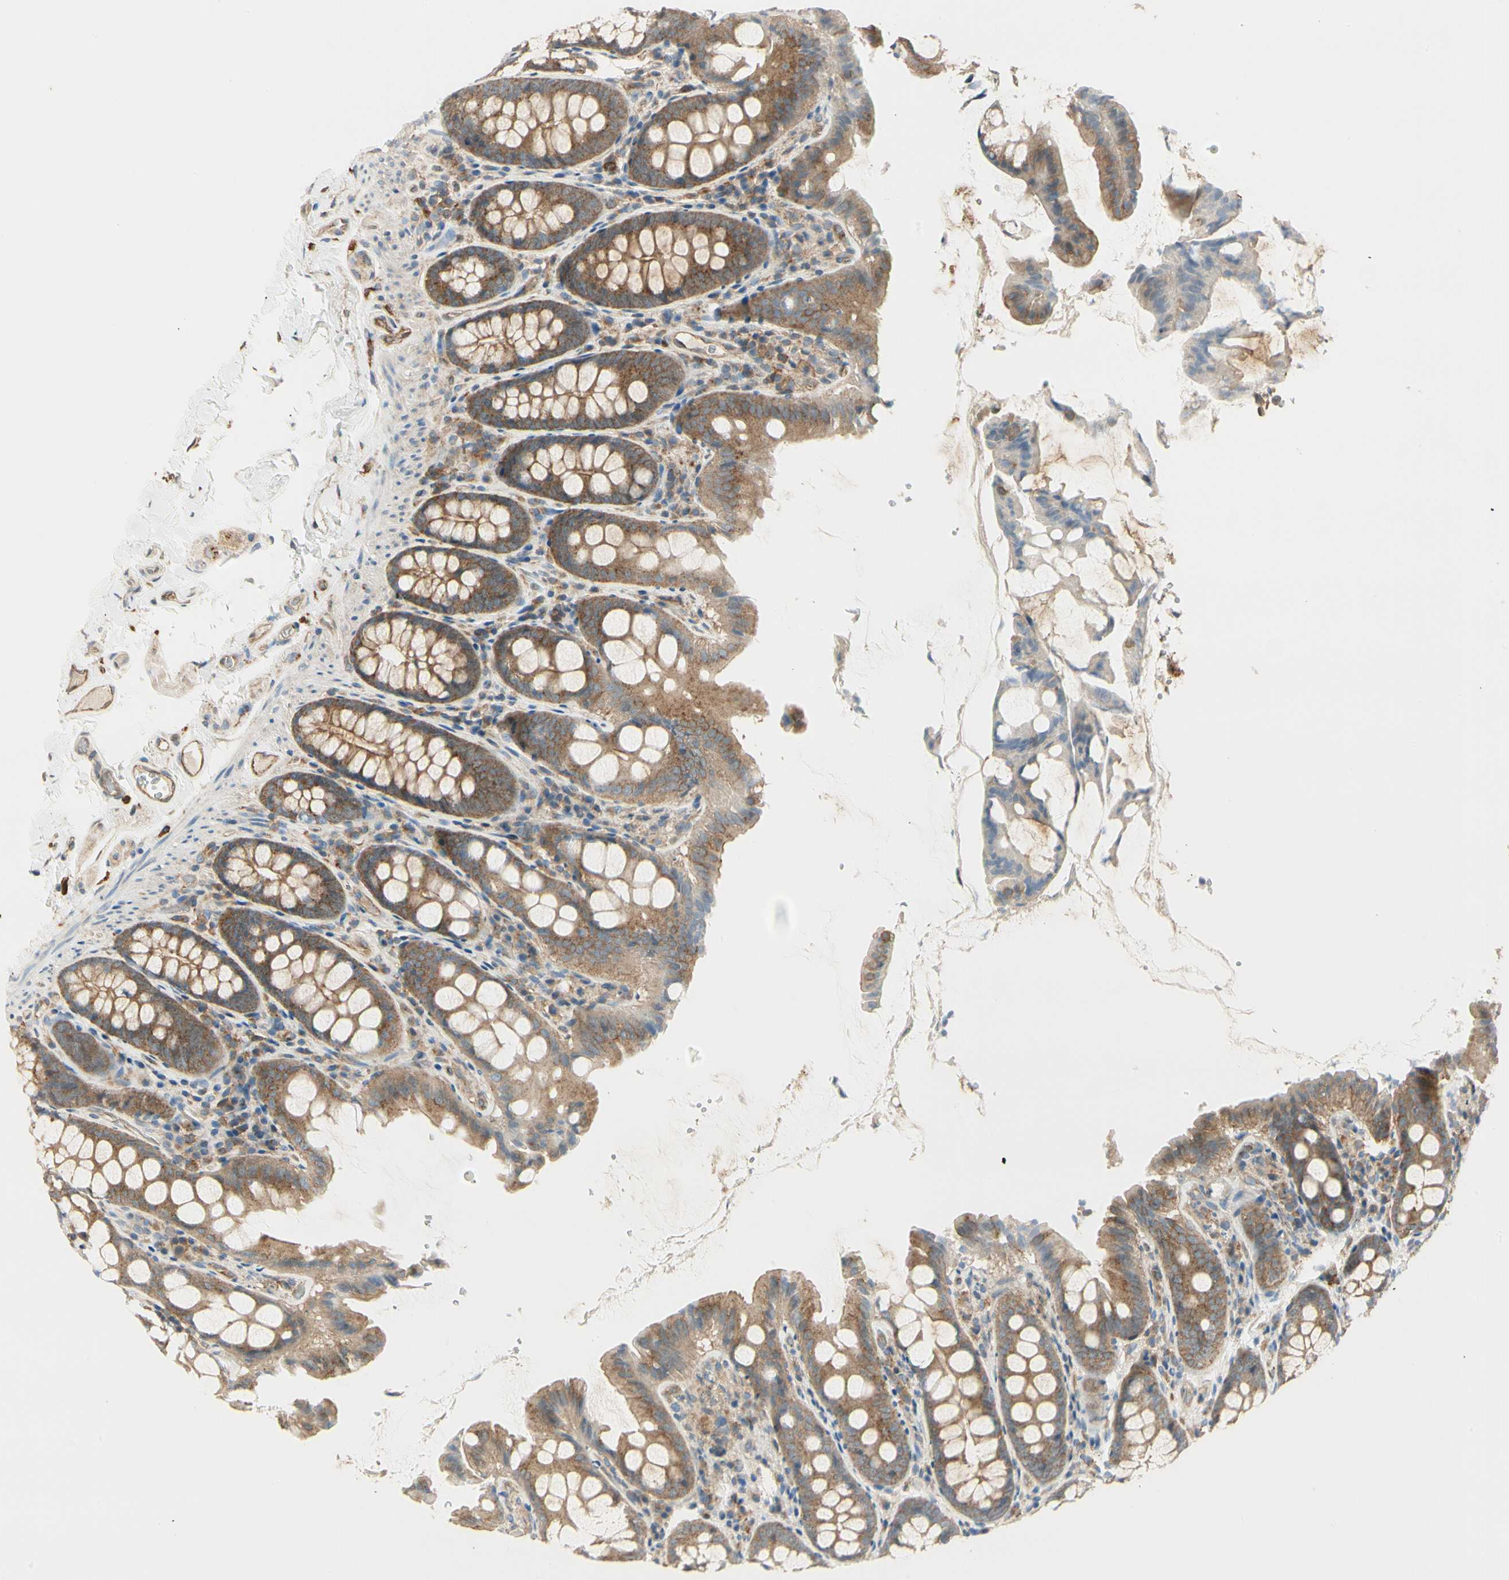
{"staining": {"intensity": "moderate", "quantity": ">75%", "location": "cytoplasmic/membranous"}, "tissue": "colon", "cell_type": "Endothelial cells", "image_type": "normal", "snomed": [{"axis": "morphology", "description": "Normal tissue, NOS"}, {"axis": "topography", "description": "Colon"}], "caption": "Immunohistochemistry of unremarkable human colon demonstrates medium levels of moderate cytoplasmic/membranous positivity in approximately >75% of endothelial cells. (DAB (3,3'-diaminobenzidine) IHC with brightfield microscopy, high magnification).", "gene": "AGFG1", "patient": {"sex": "female", "age": 61}}